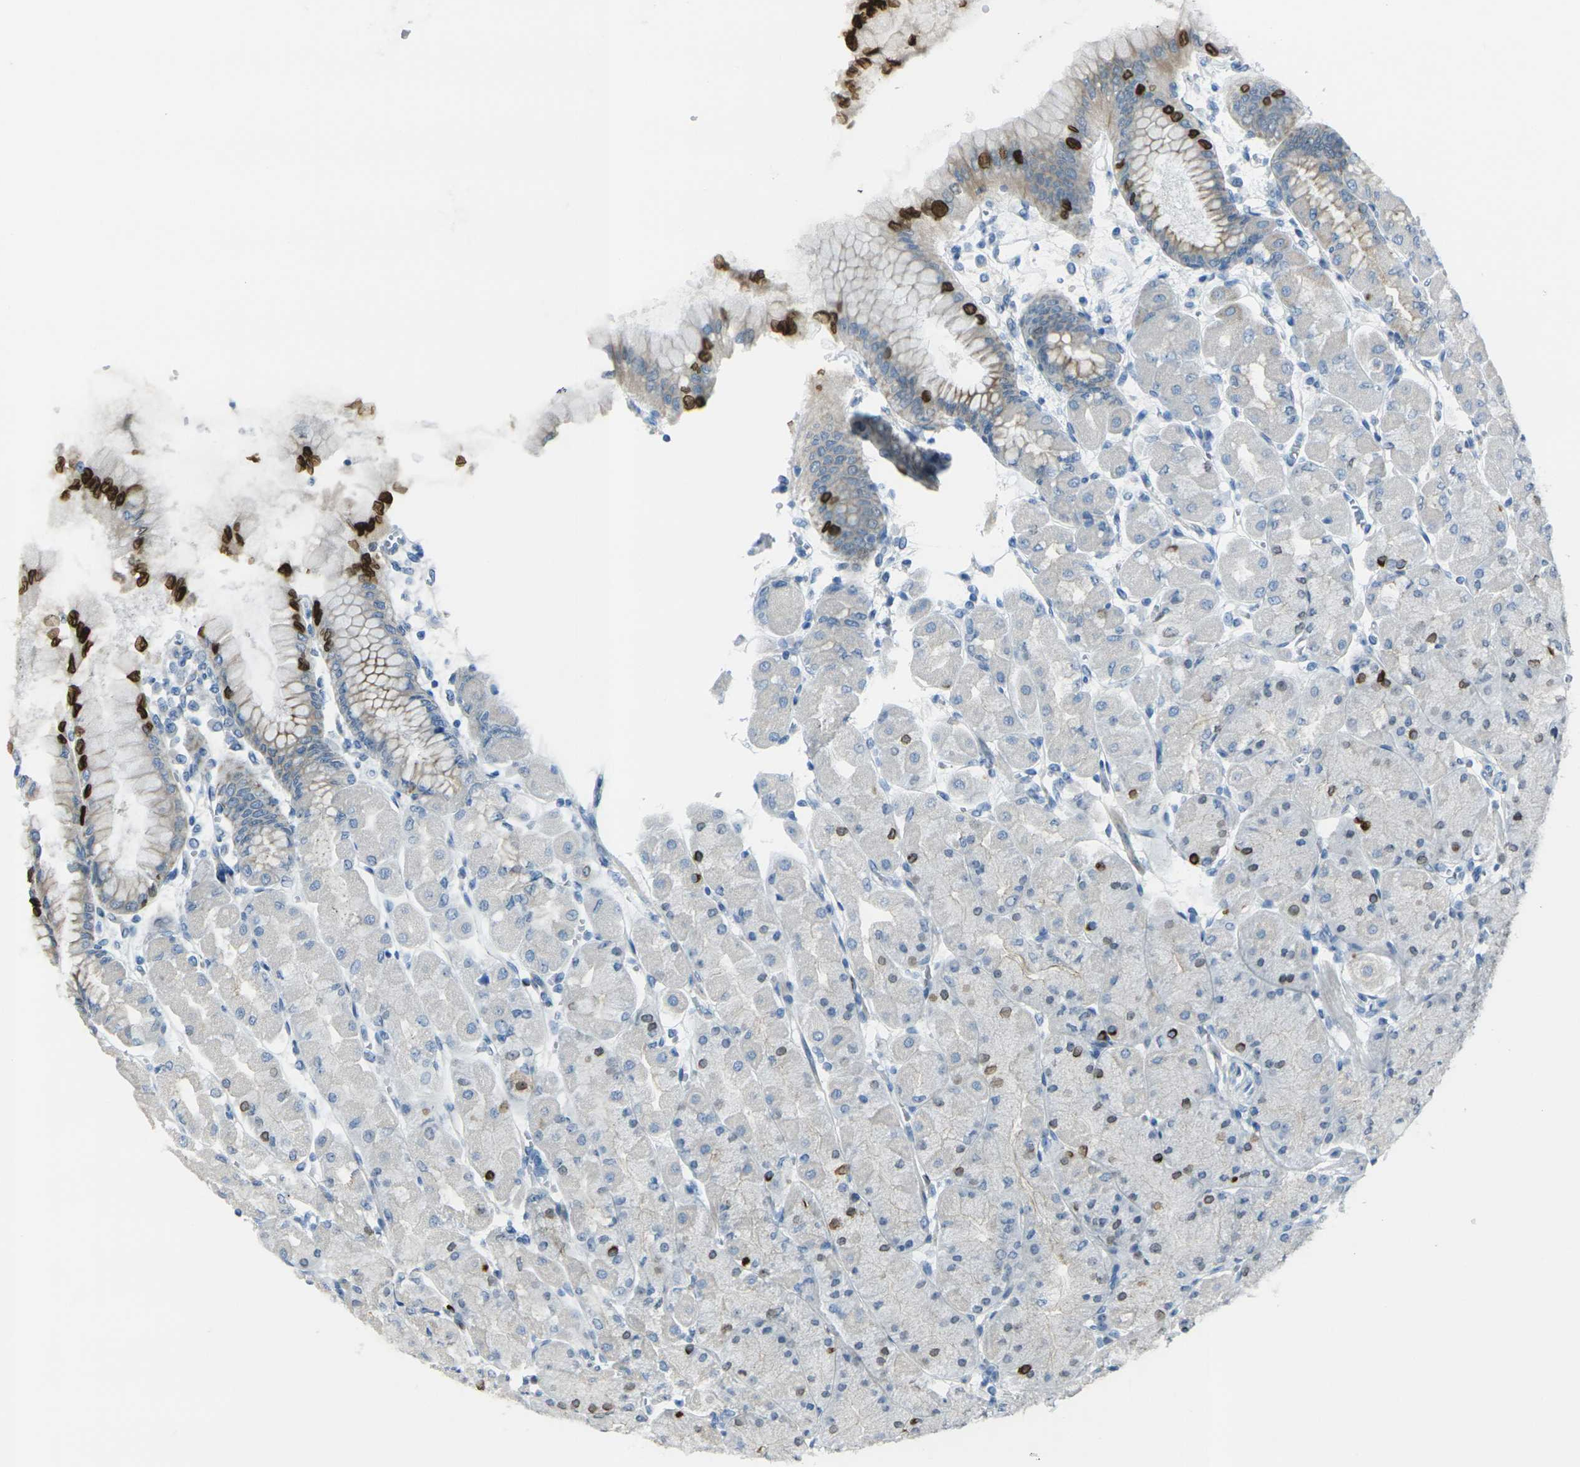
{"staining": {"intensity": "strong", "quantity": "<25%", "location": "cytoplasmic/membranous"}, "tissue": "stomach", "cell_type": "Glandular cells", "image_type": "normal", "snomed": [{"axis": "morphology", "description": "Normal tissue, NOS"}, {"axis": "topography", "description": "Stomach, upper"}], "caption": "Protein analysis of unremarkable stomach demonstrates strong cytoplasmic/membranous staining in approximately <25% of glandular cells. The protein is stained brown, and the nuclei are stained in blue (DAB IHC with brightfield microscopy, high magnification).", "gene": "ANKRD46", "patient": {"sex": "female", "age": 56}}